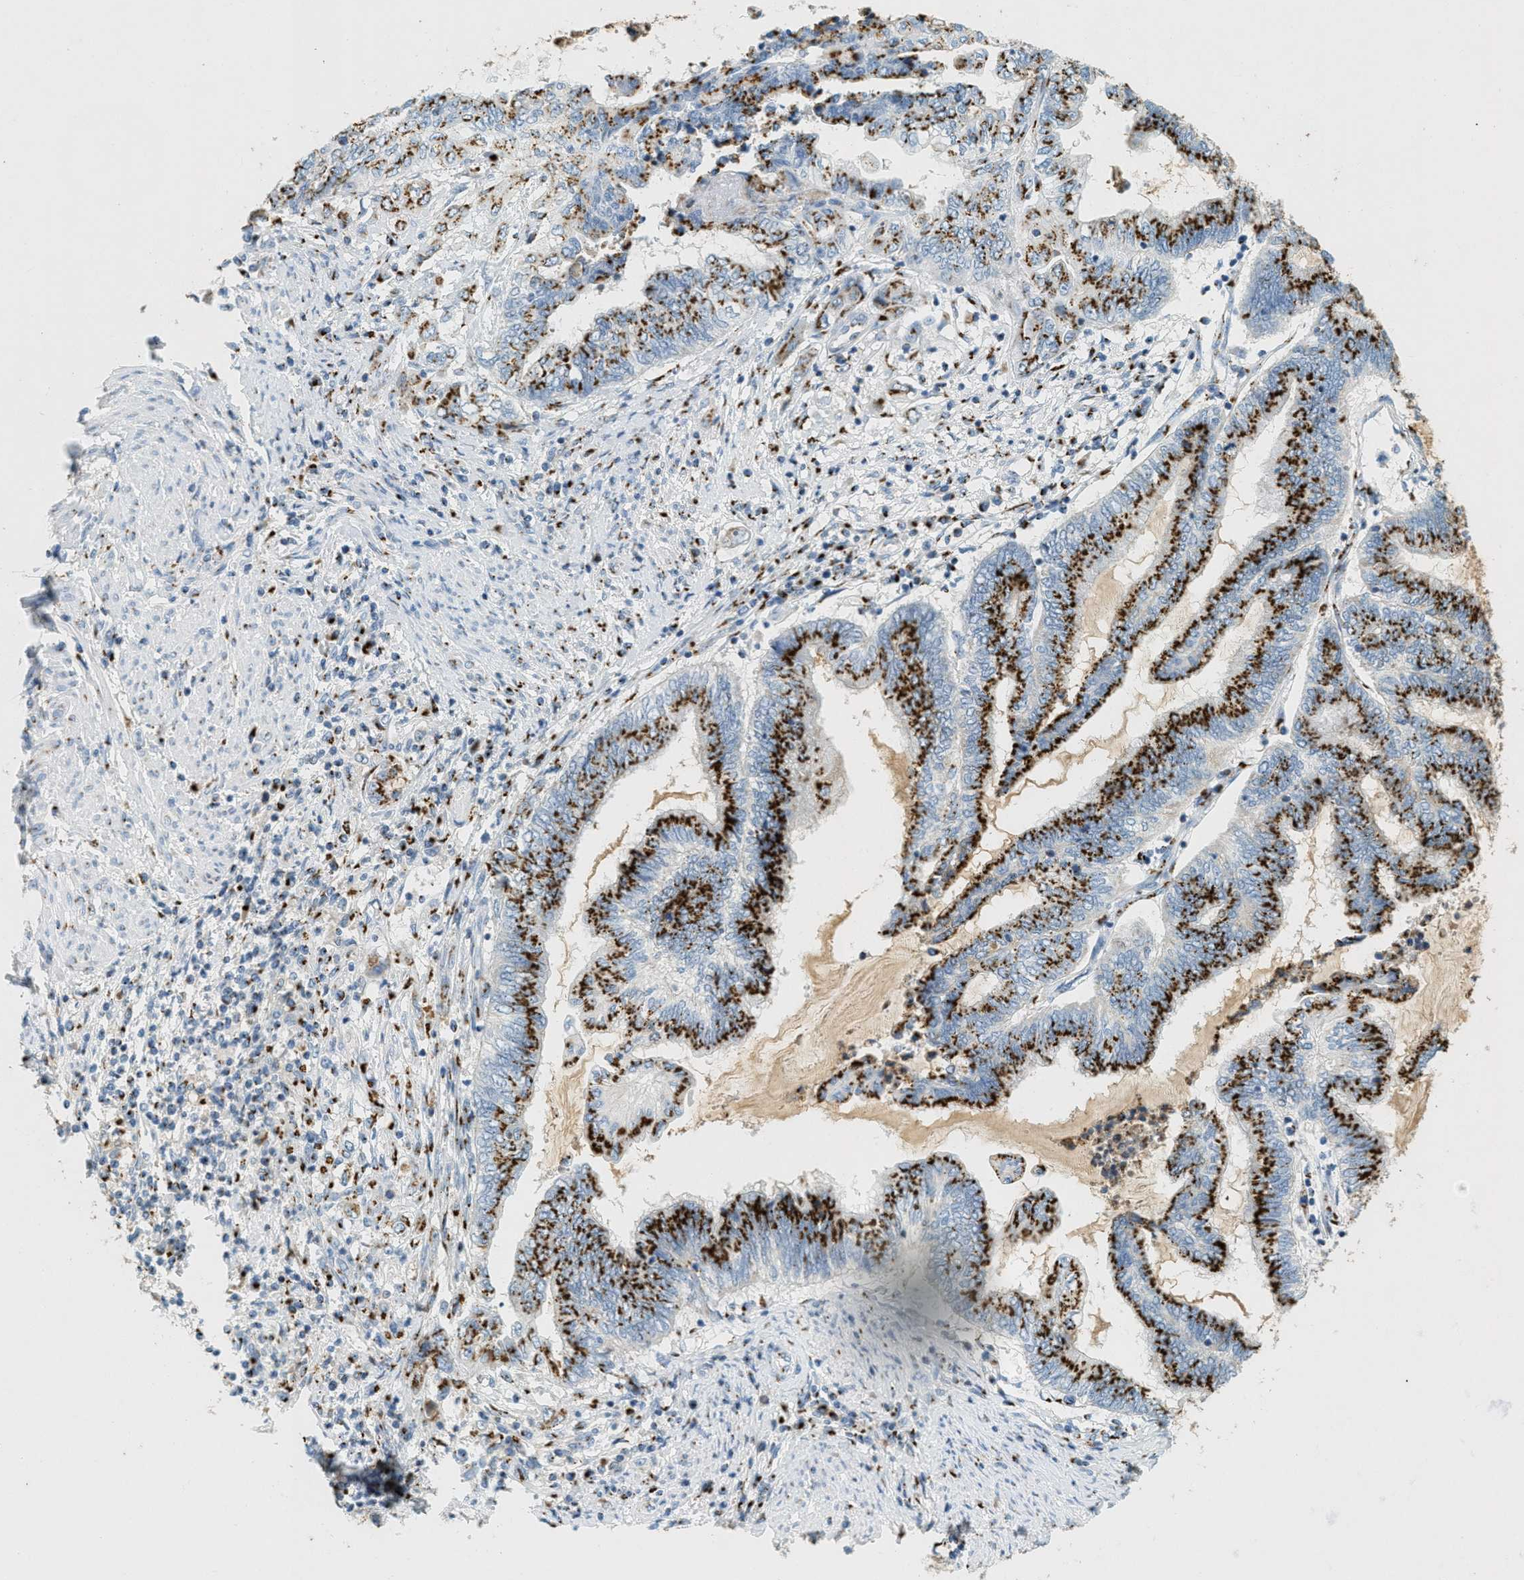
{"staining": {"intensity": "strong", "quantity": ">75%", "location": "cytoplasmic/membranous"}, "tissue": "endometrial cancer", "cell_type": "Tumor cells", "image_type": "cancer", "snomed": [{"axis": "morphology", "description": "Adenocarcinoma, NOS"}, {"axis": "topography", "description": "Uterus"}, {"axis": "topography", "description": "Endometrium"}], "caption": "Protein analysis of endometrial cancer tissue shows strong cytoplasmic/membranous expression in about >75% of tumor cells. (DAB (3,3'-diaminobenzidine) IHC with brightfield microscopy, high magnification).", "gene": "ENTPD4", "patient": {"sex": "female", "age": 70}}